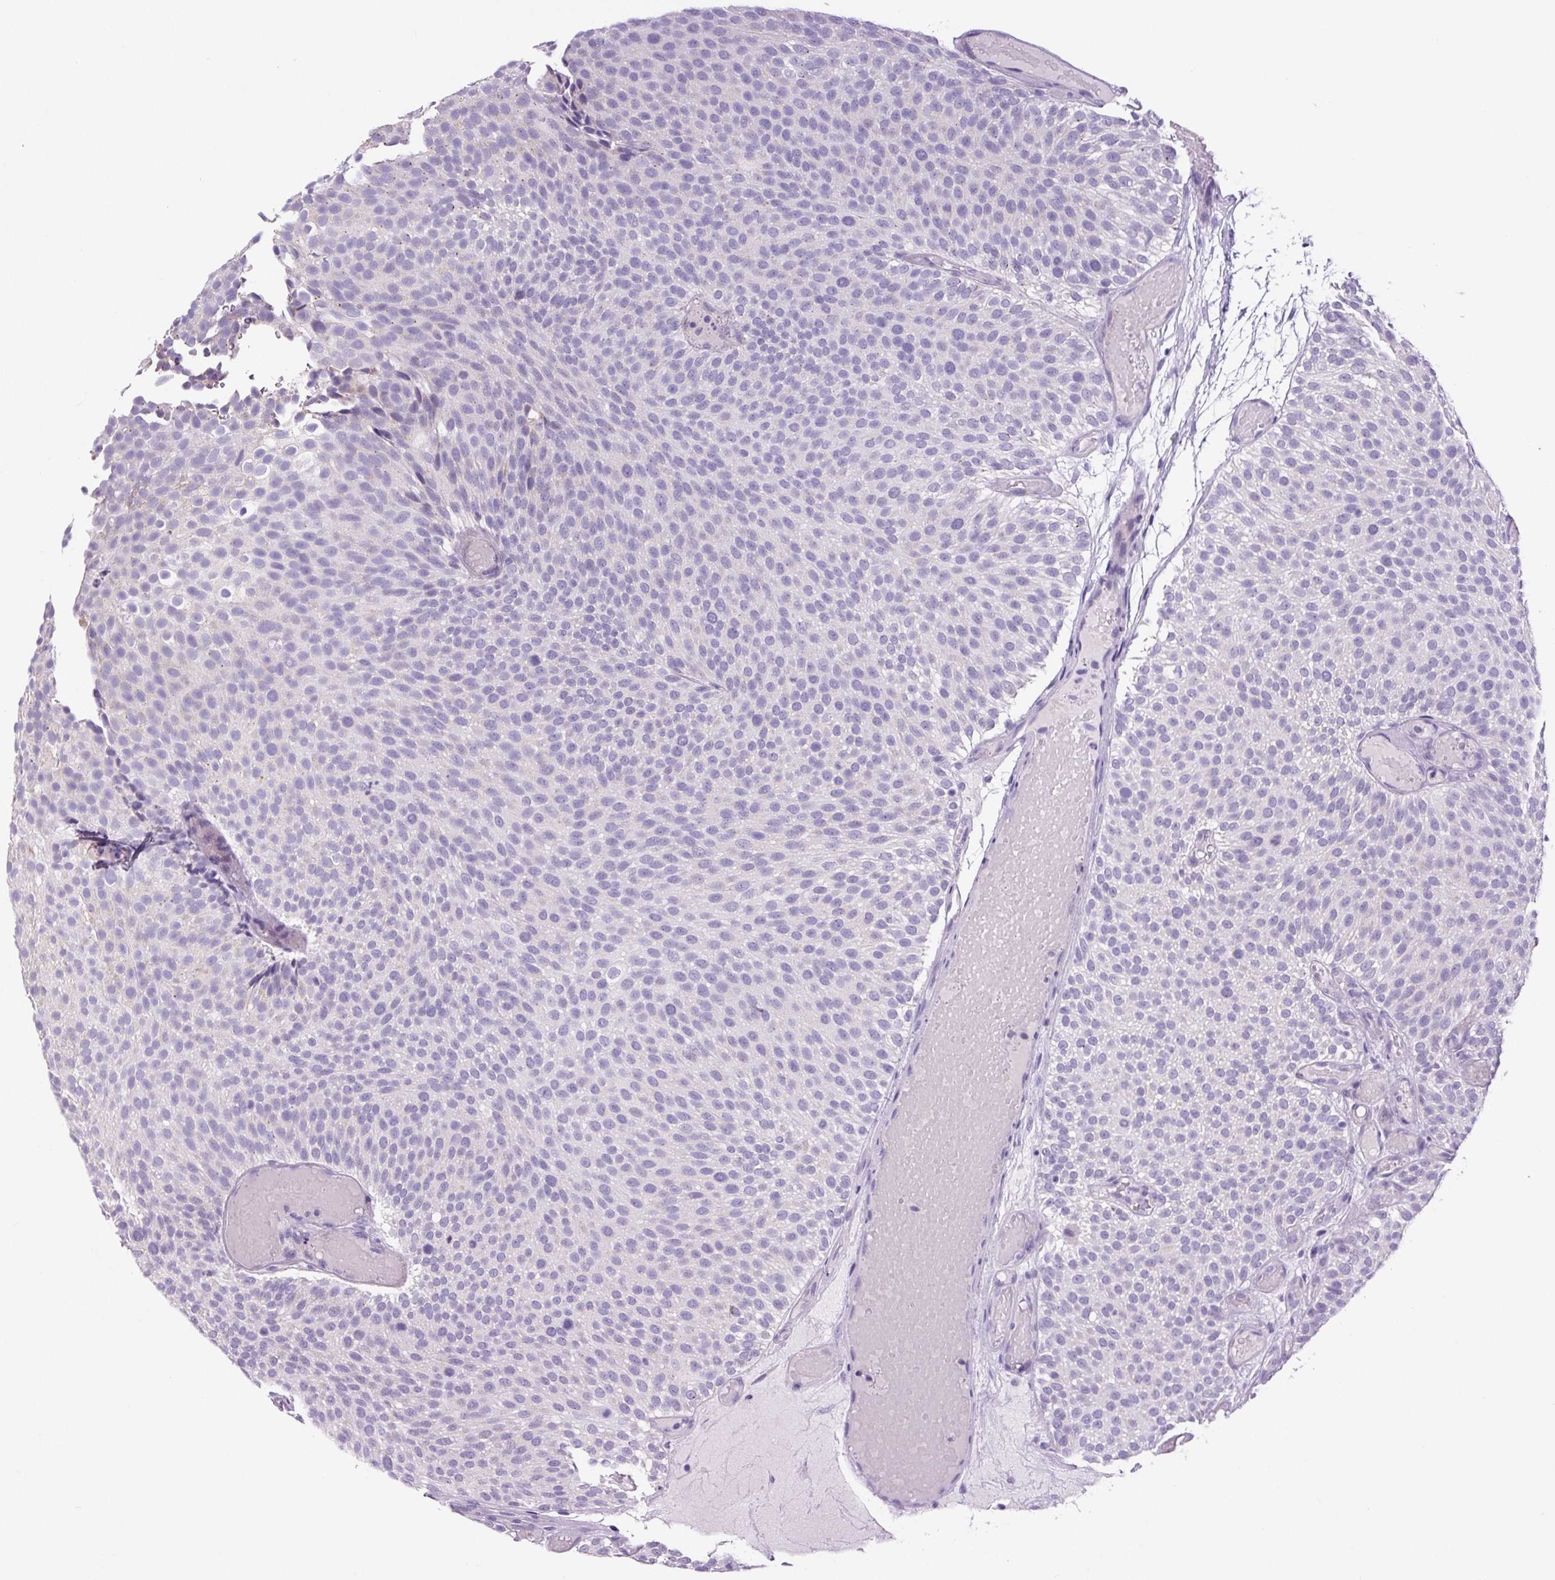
{"staining": {"intensity": "negative", "quantity": "none", "location": "none"}, "tissue": "urothelial cancer", "cell_type": "Tumor cells", "image_type": "cancer", "snomed": [{"axis": "morphology", "description": "Urothelial carcinoma, Low grade"}, {"axis": "topography", "description": "Urinary bladder"}], "caption": "High power microscopy photomicrograph of an immunohistochemistry photomicrograph of low-grade urothelial carcinoma, revealing no significant staining in tumor cells. (Stains: DAB (3,3'-diaminobenzidine) immunohistochemistry (IHC) with hematoxylin counter stain, Microscopy: brightfield microscopy at high magnification).", "gene": "CHGA", "patient": {"sex": "male", "age": 78}}